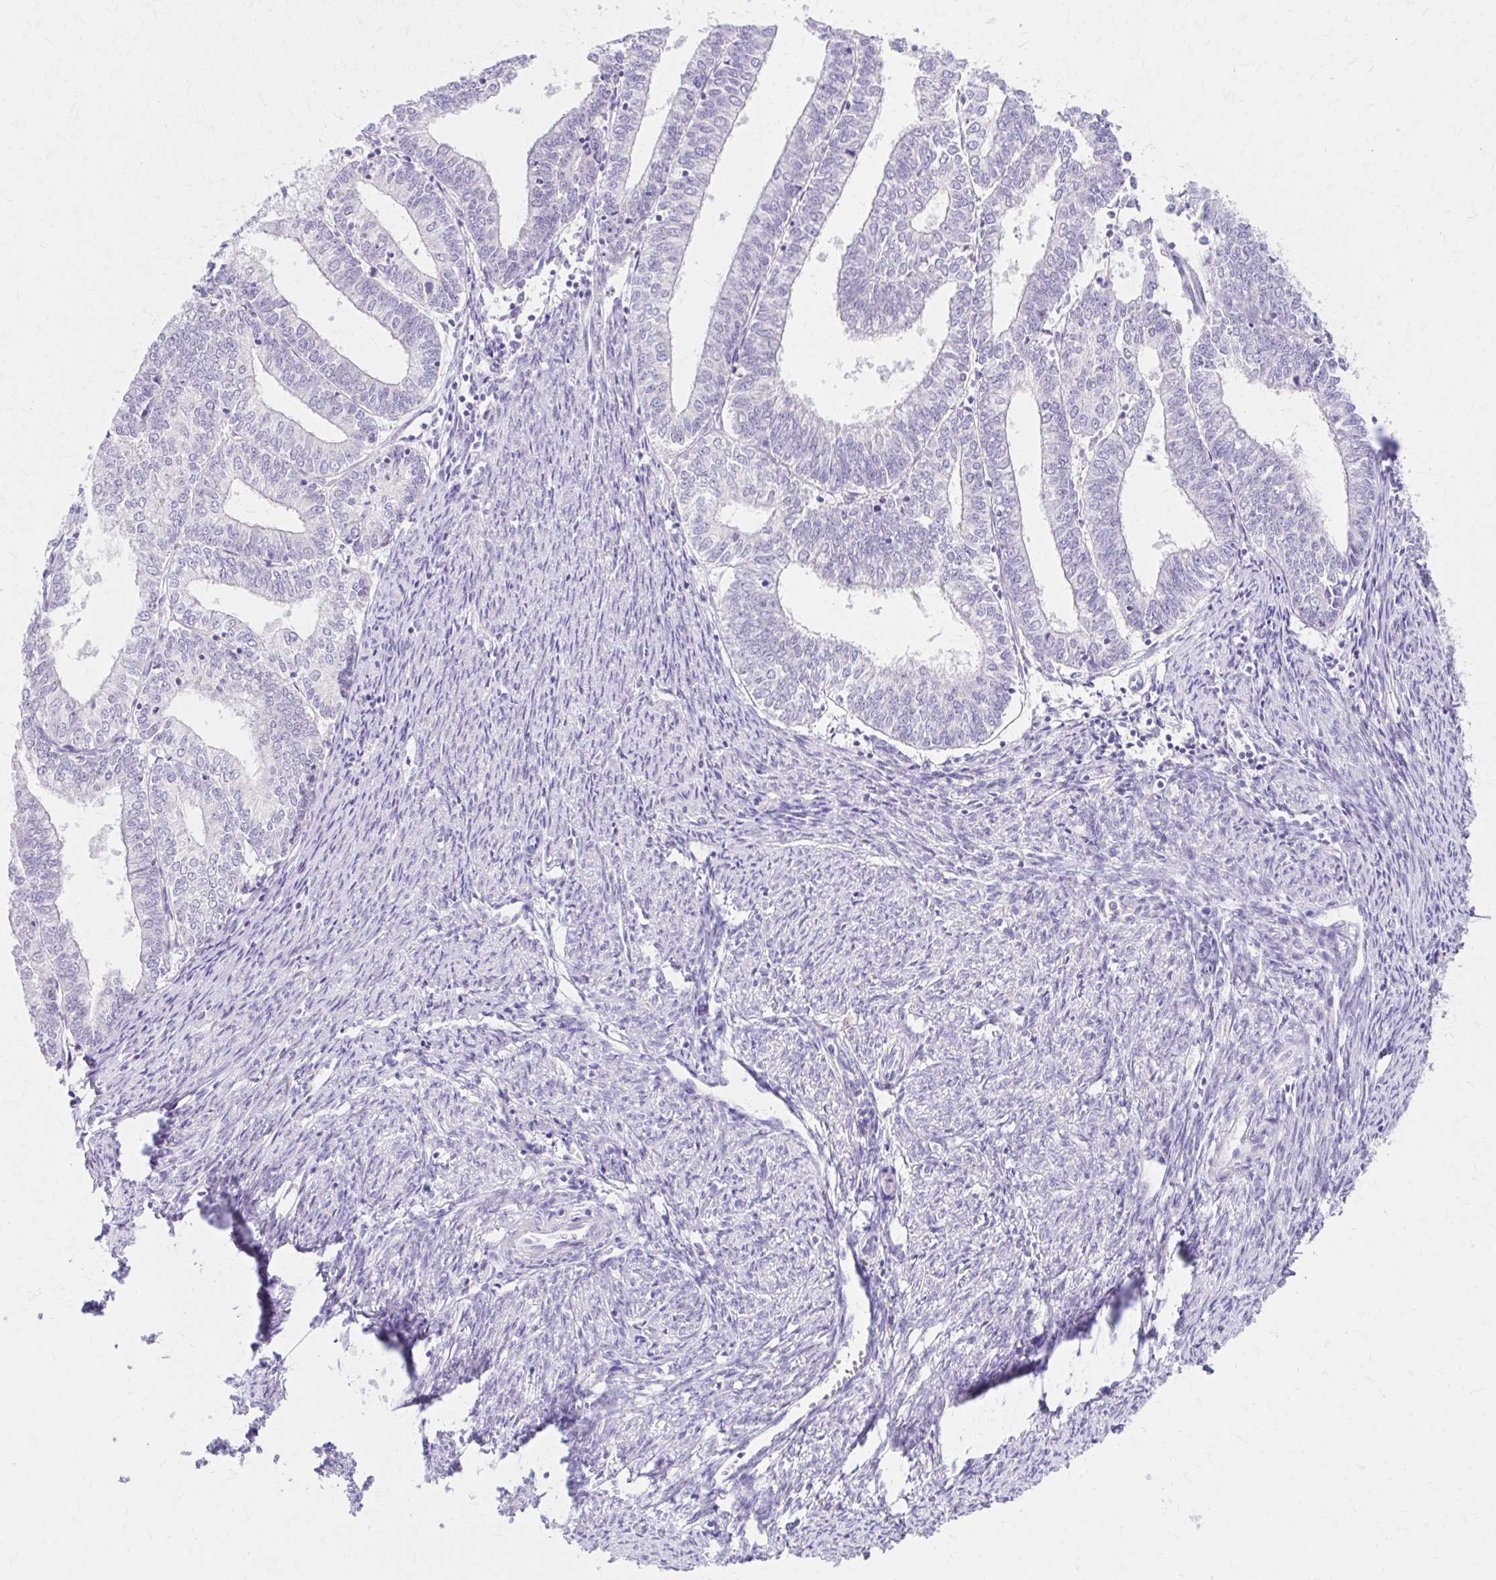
{"staining": {"intensity": "negative", "quantity": "none", "location": "none"}, "tissue": "endometrial cancer", "cell_type": "Tumor cells", "image_type": "cancer", "snomed": [{"axis": "morphology", "description": "Adenocarcinoma, NOS"}, {"axis": "topography", "description": "Endometrium"}], "caption": "Tumor cells are negative for protein expression in human endometrial cancer (adenocarcinoma).", "gene": "AZGP1", "patient": {"sex": "female", "age": 61}}